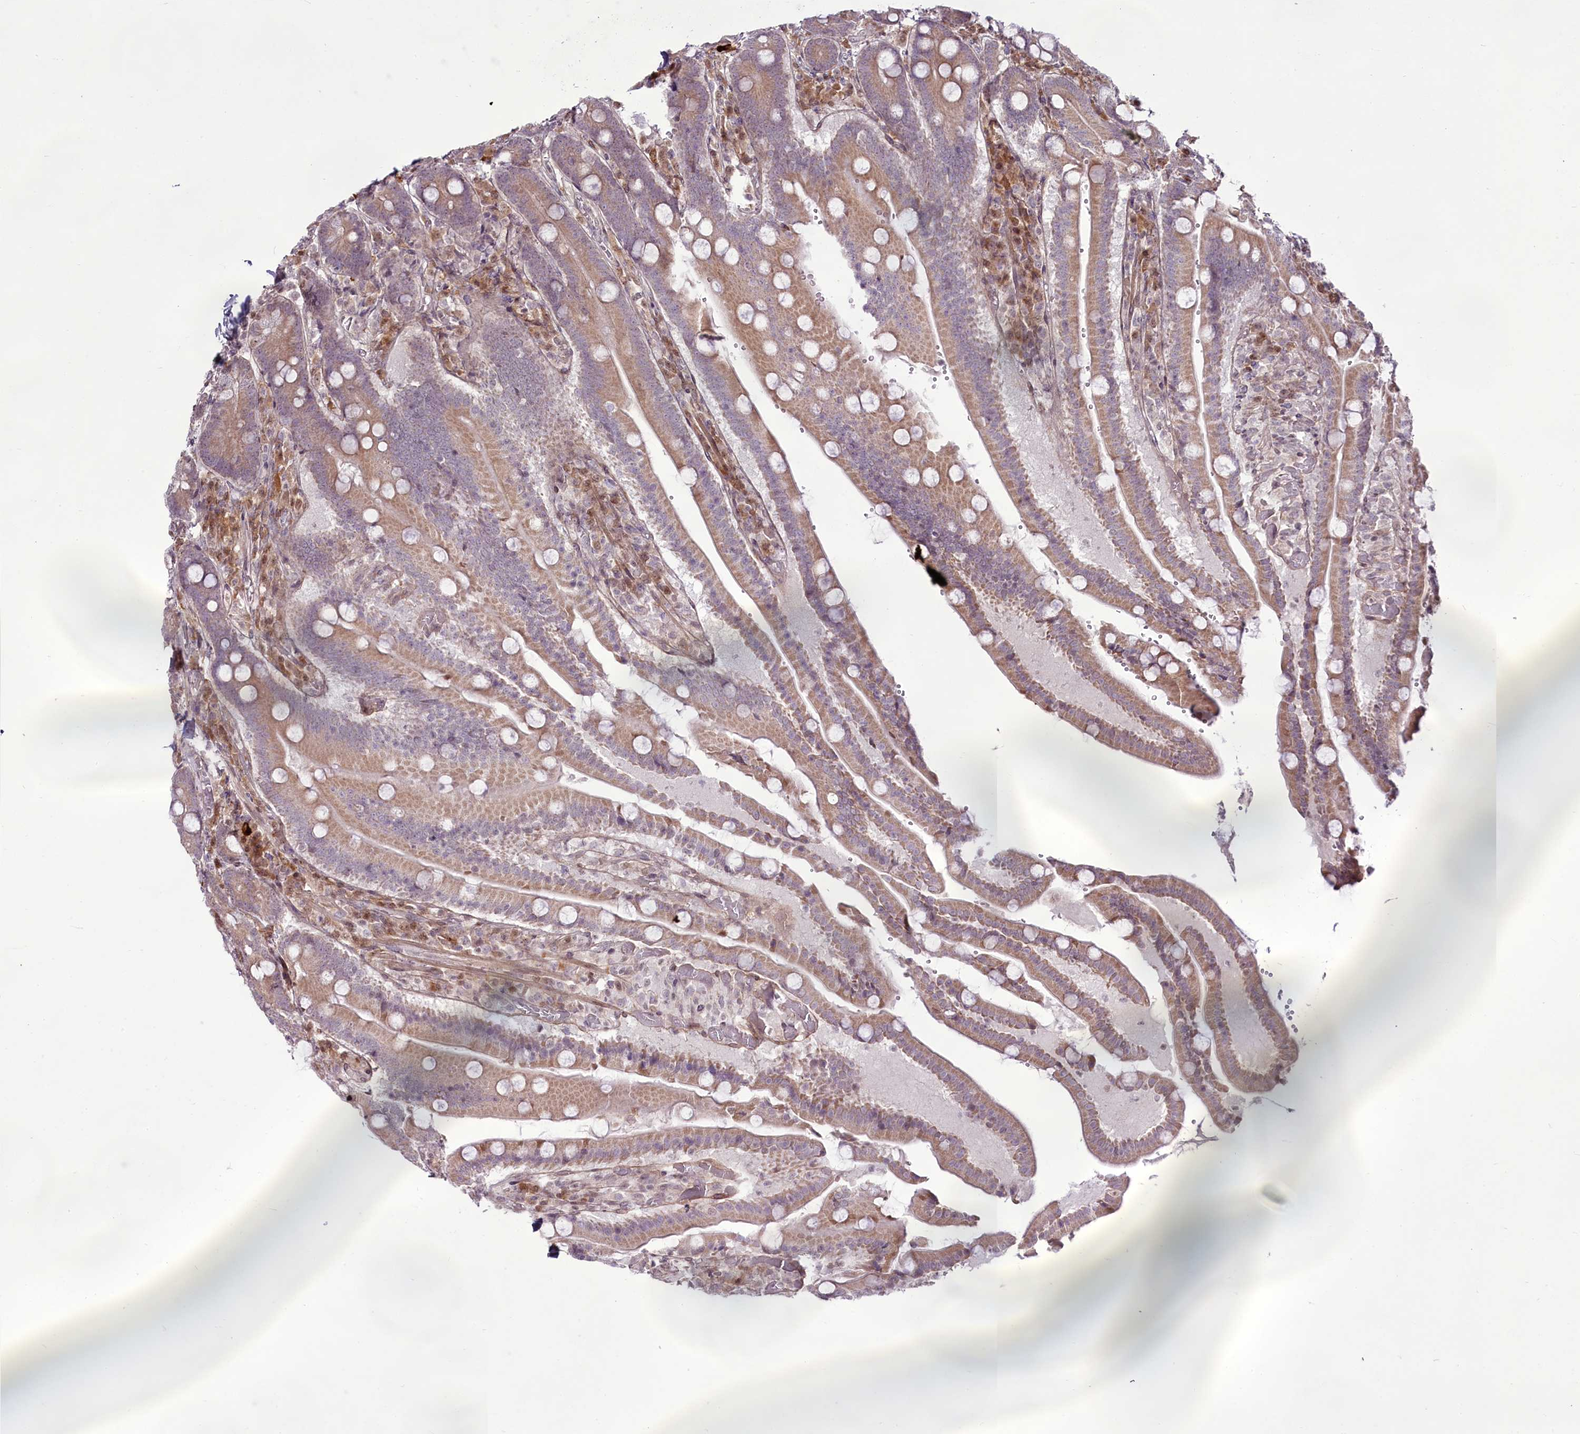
{"staining": {"intensity": "weak", "quantity": ">75%", "location": "cytoplasmic/membranous"}, "tissue": "duodenum", "cell_type": "Glandular cells", "image_type": "normal", "snomed": [{"axis": "morphology", "description": "Normal tissue, NOS"}, {"axis": "topography", "description": "Duodenum"}], "caption": "An immunohistochemistry (IHC) photomicrograph of unremarkable tissue is shown. Protein staining in brown labels weak cytoplasmic/membranous positivity in duodenum within glandular cells. The staining was performed using DAB (3,3'-diaminobenzidine), with brown indicating positive protein expression. Nuclei are stained blue with hematoxylin.", "gene": "RSBN1", "patient": {"sex": "female", "age": 62}}